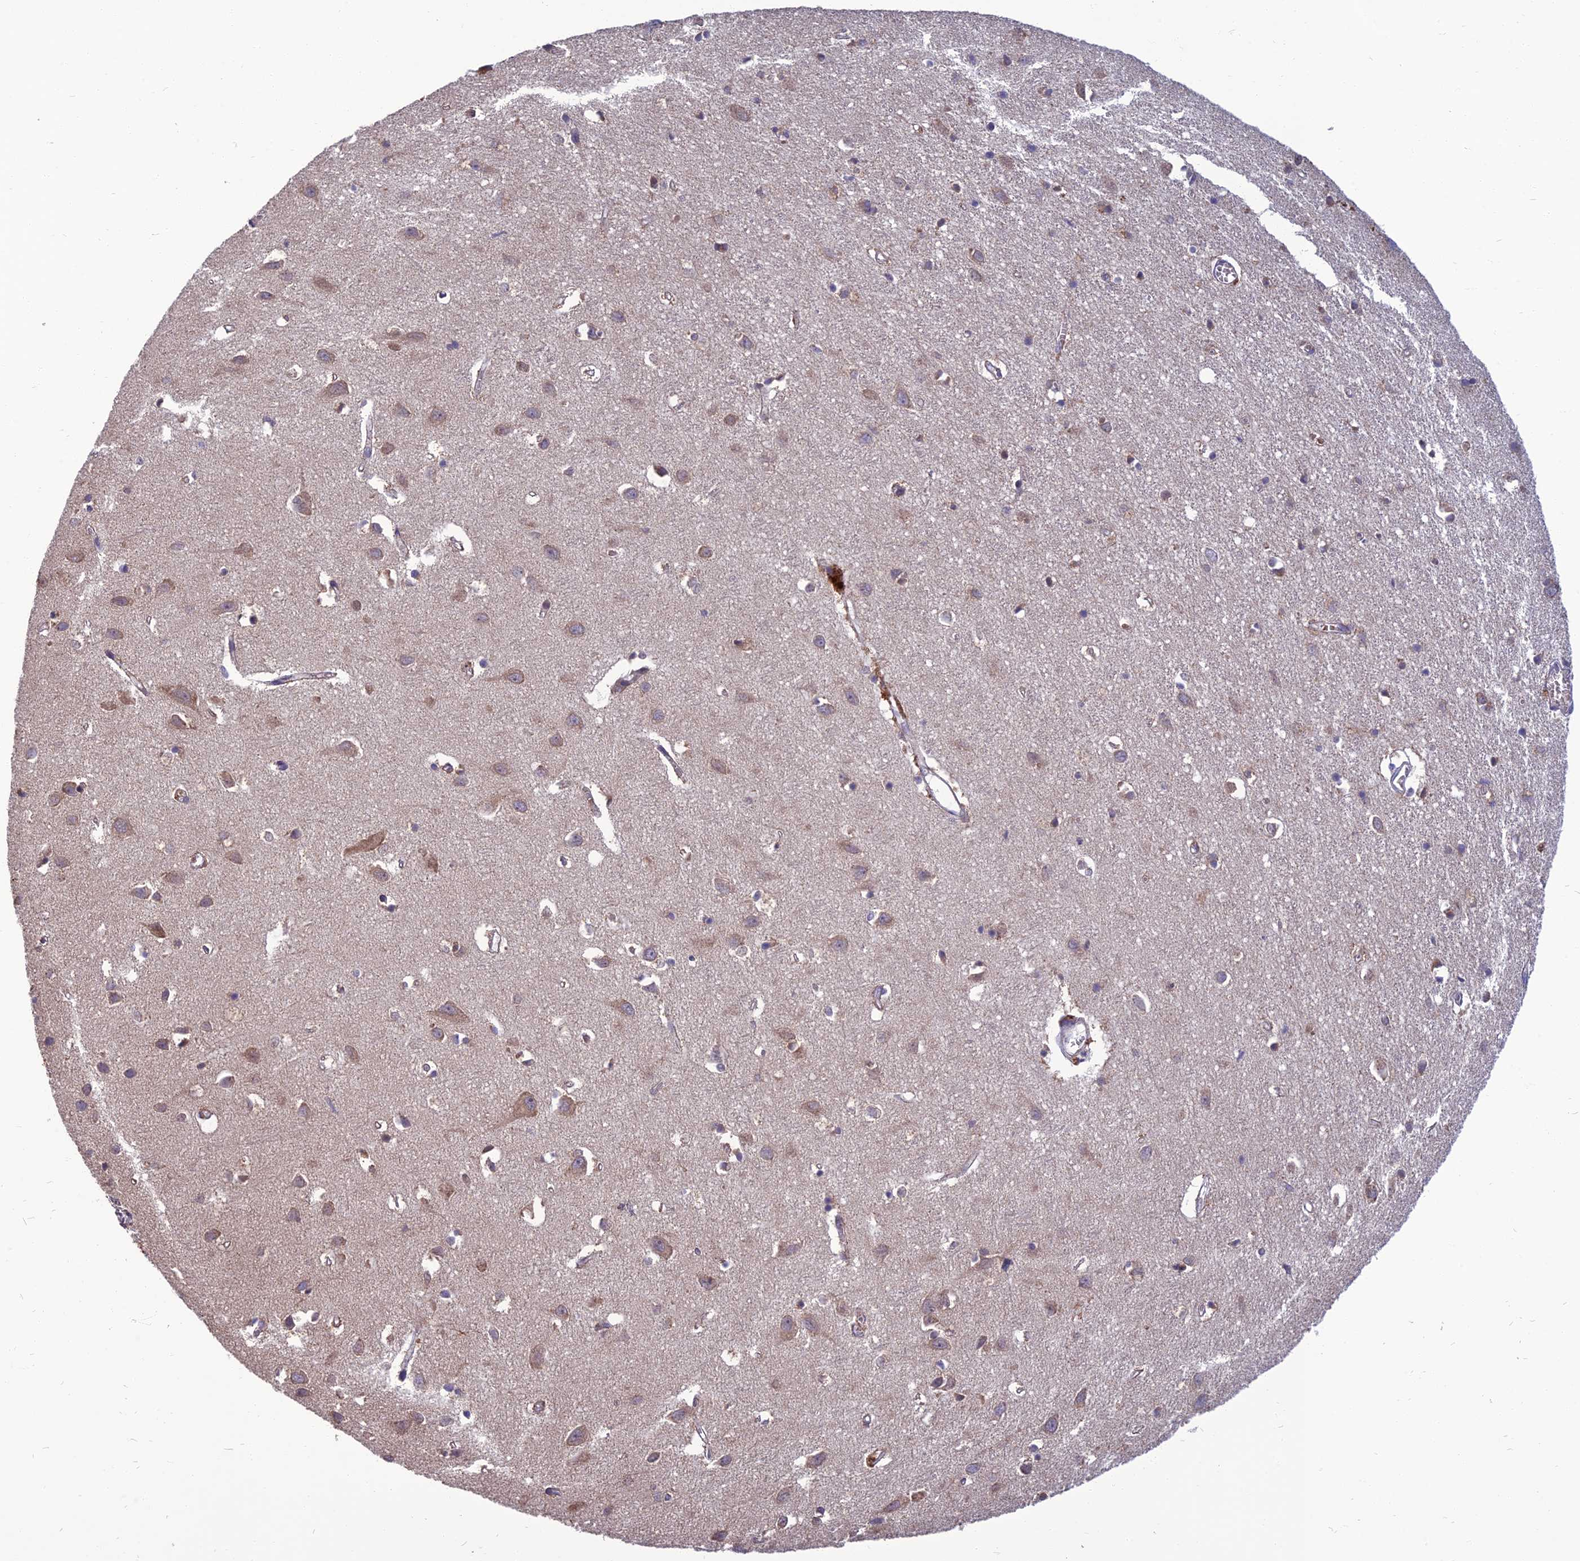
{"staining": {"intensity": "weak", "quantity": "25%-75%", "location": "cytoplasmic/membranous"}, "tissue": "cerebral cortex", "cell_type": "Endothelial cells", "image_type": "normal", "snomed": [{"axis": "morphology", "description": "Normal tissue, NOS"}, {"axis": "topography", "description": "Cerebral cortex"}], "caption": "Brown immunohistochemical staining in unremarkable cerebral cortex exhibits weak cytoplasmic/membranous staining in approximately 25%-75% of endothelial cells.", "gene": "GIPC1", "patient": {"sex": "female", "age": 64}}